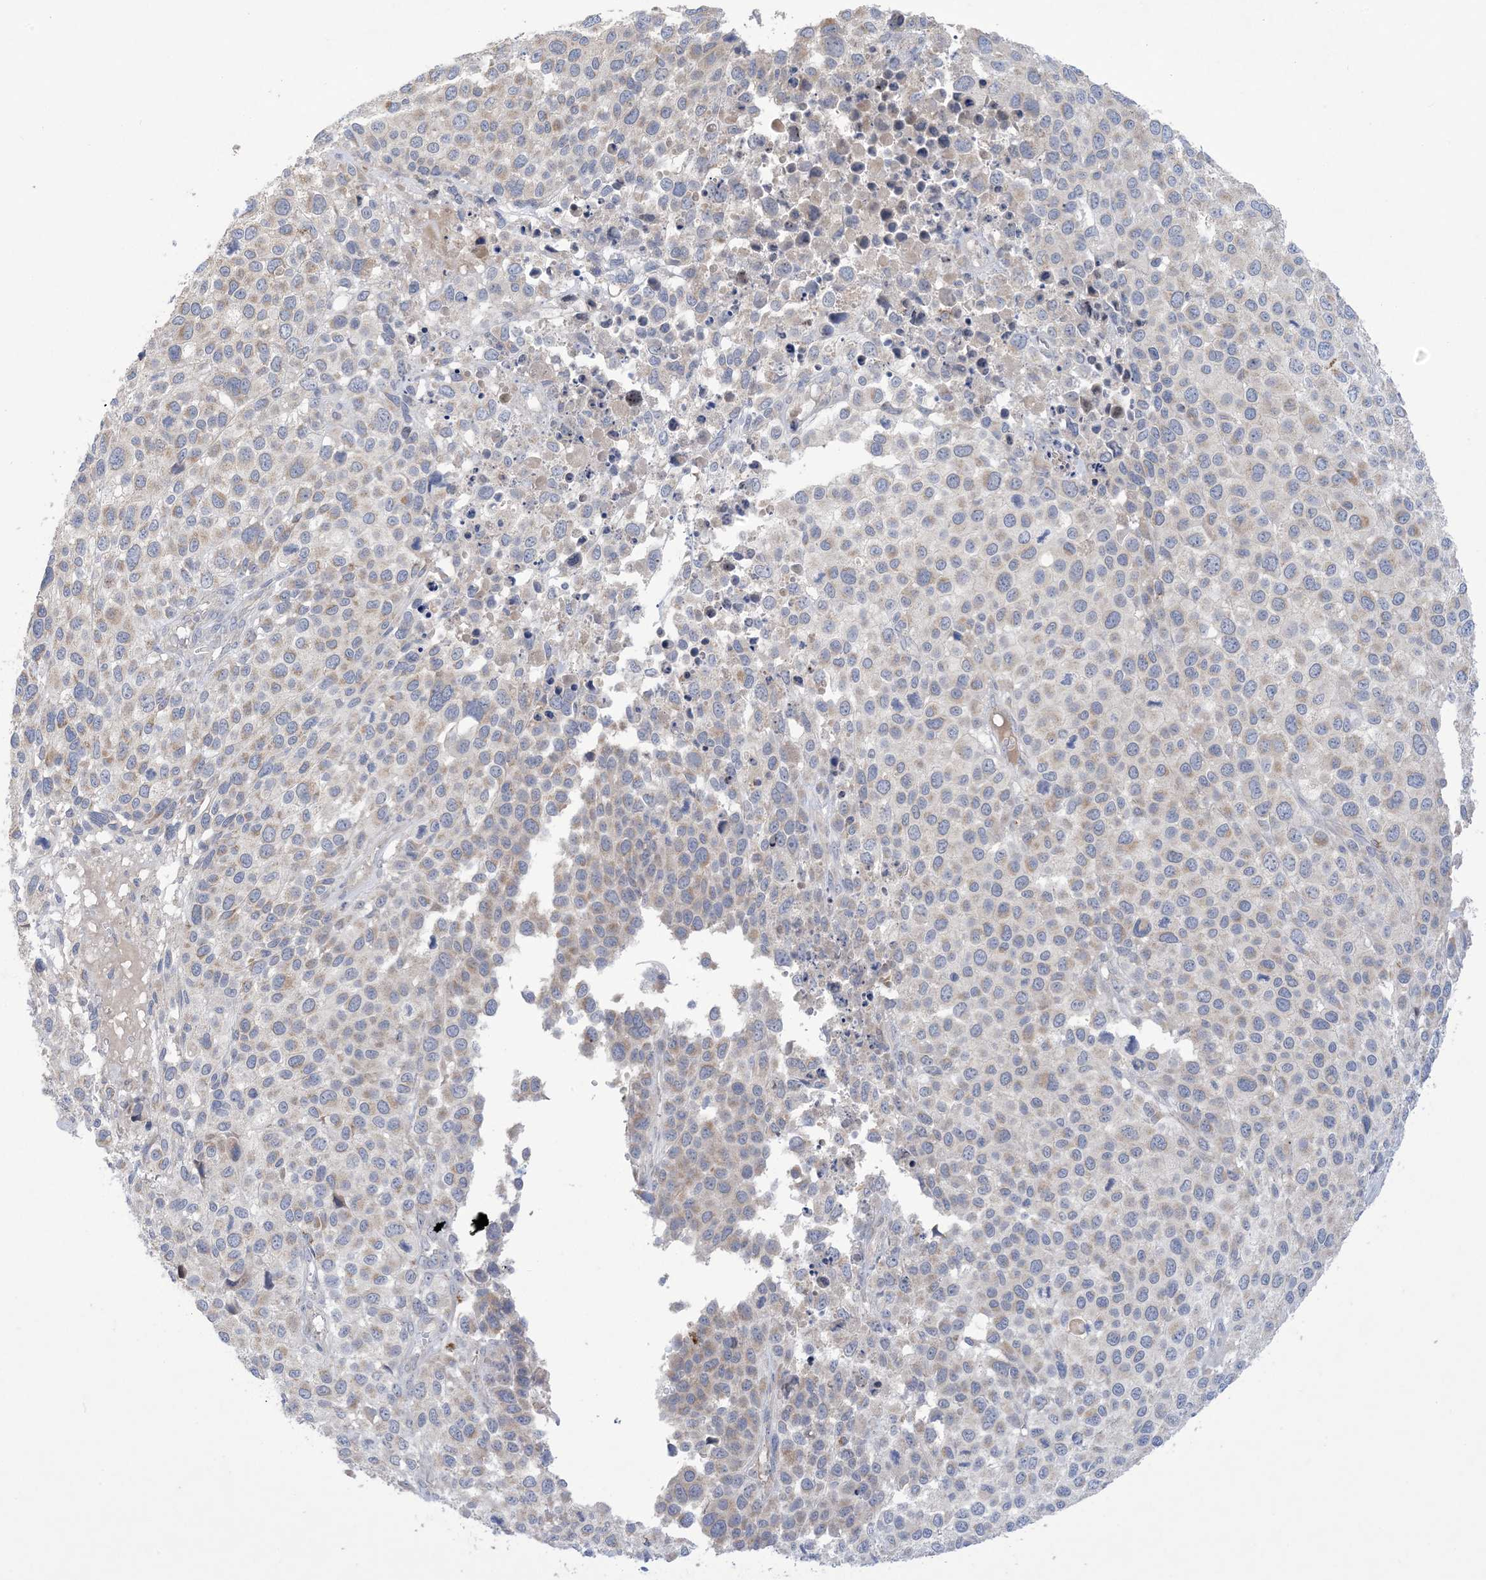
{"staining": {"intensity": "weak", "quantity": "<25%", "location": "cytoplasmic/membranous"}, "tissue": "melanoma", "cell_type": "Tumor cells", "image_type": "cancer", "snomed": [{"axis": "morphology", "description": "Malignant melanoma, NOS"}, {"axis": "topography", "description": "Skin of trunk"}], "caption": "IHC of human melanoma reveals no staining in tumor cells.", "gene": "CLEC16A", "patient": {"sex": "male", "age": 71}}